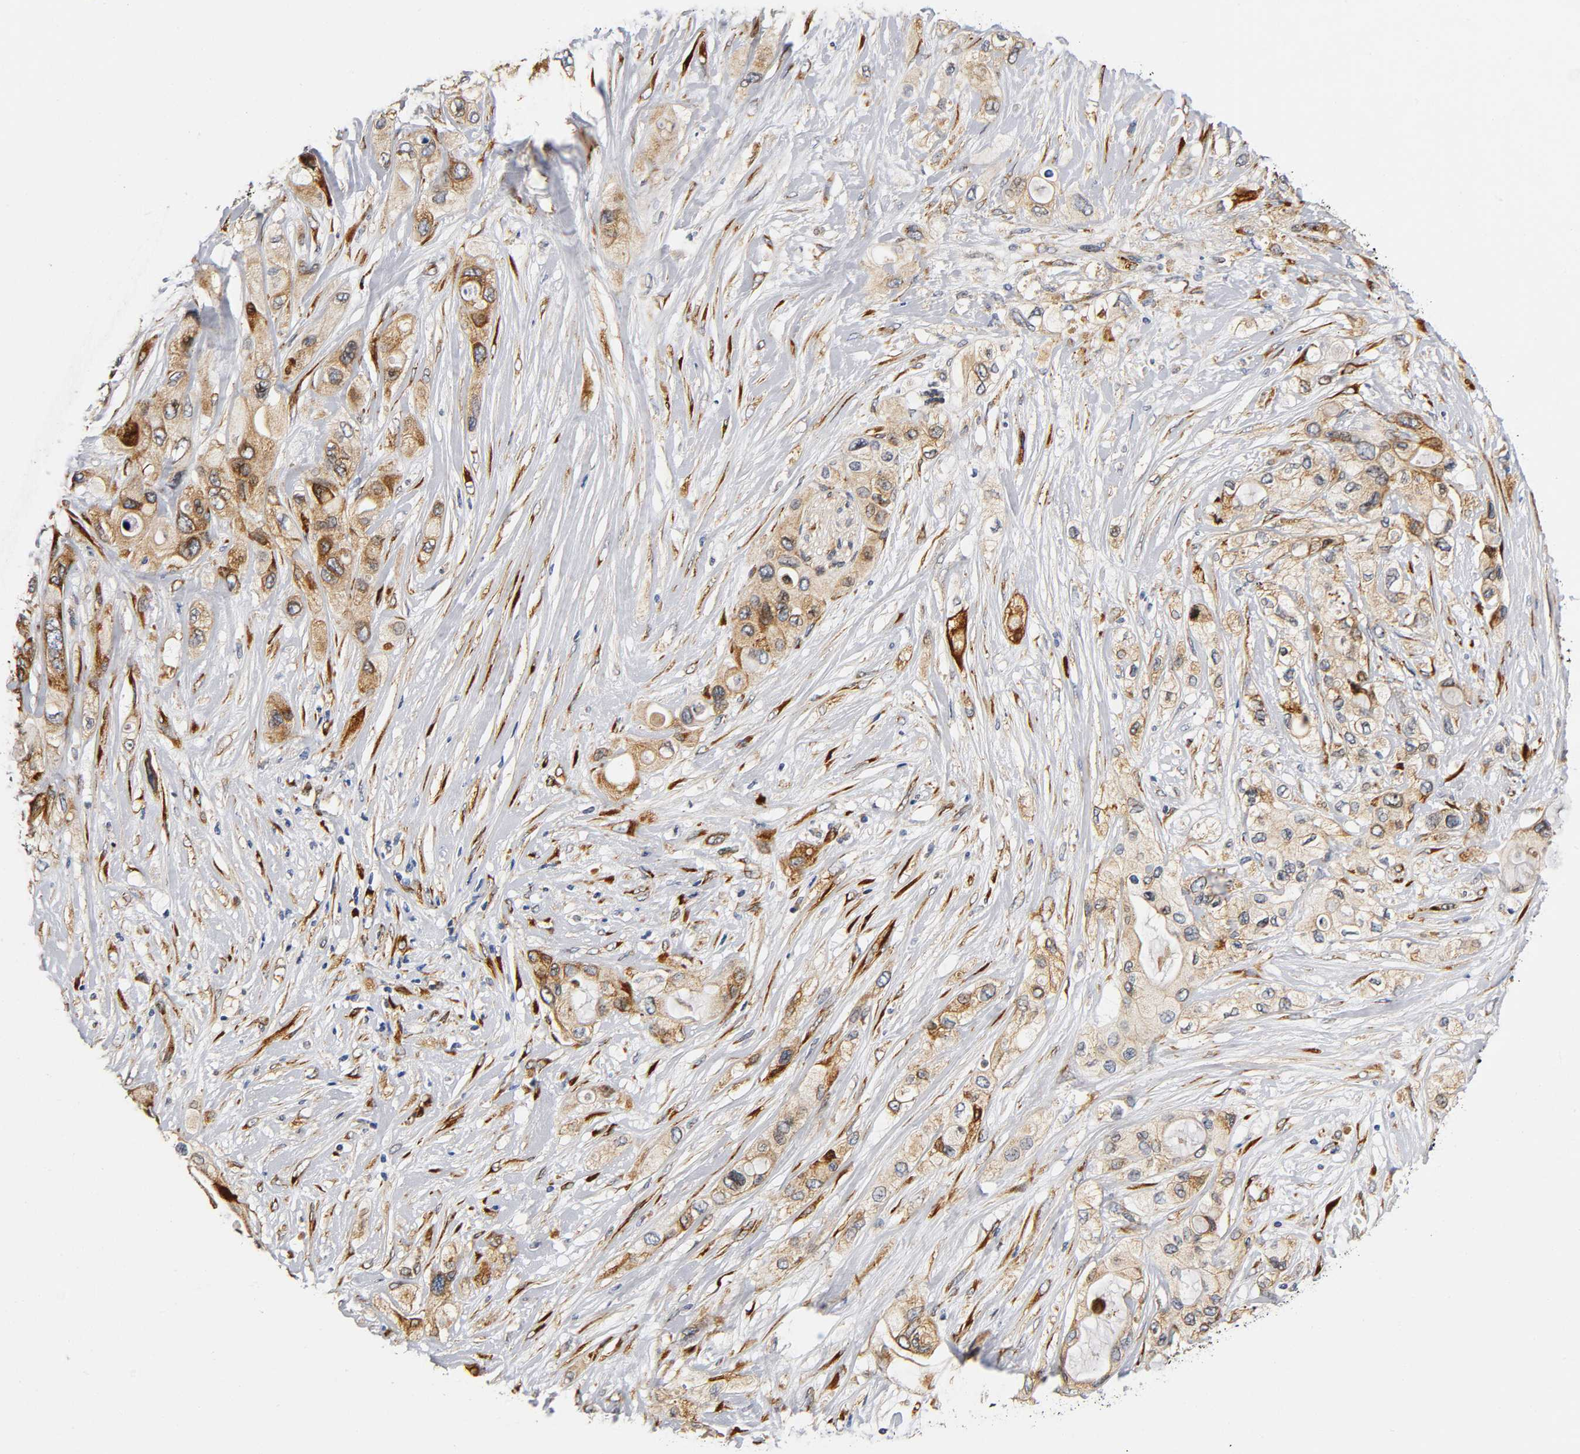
{"staining": {"intensity": "moderate", "quantity": ">75%", "location": "cytoplasmic/membranous"}, "tissue": "pancreatic cancer", "cell_type": "Tumor cells", "image_type": "cancer", "snomed": [{"axis": "morphology", "description": "Adenocarcinoma, NOS"}, {"axis": "topography", "description": "Pancreas"}], "caption": "Protein staining exhibits moderate cytoplasmic/membranous staining in about >75% of tumor cells in pancreatic cancer (adenocarcinoma). (brown staining indicates protein expression, while blue staining denotes nuclei).", "gene": "SOS2", "patient": {"sex": "female", "age": 59}}